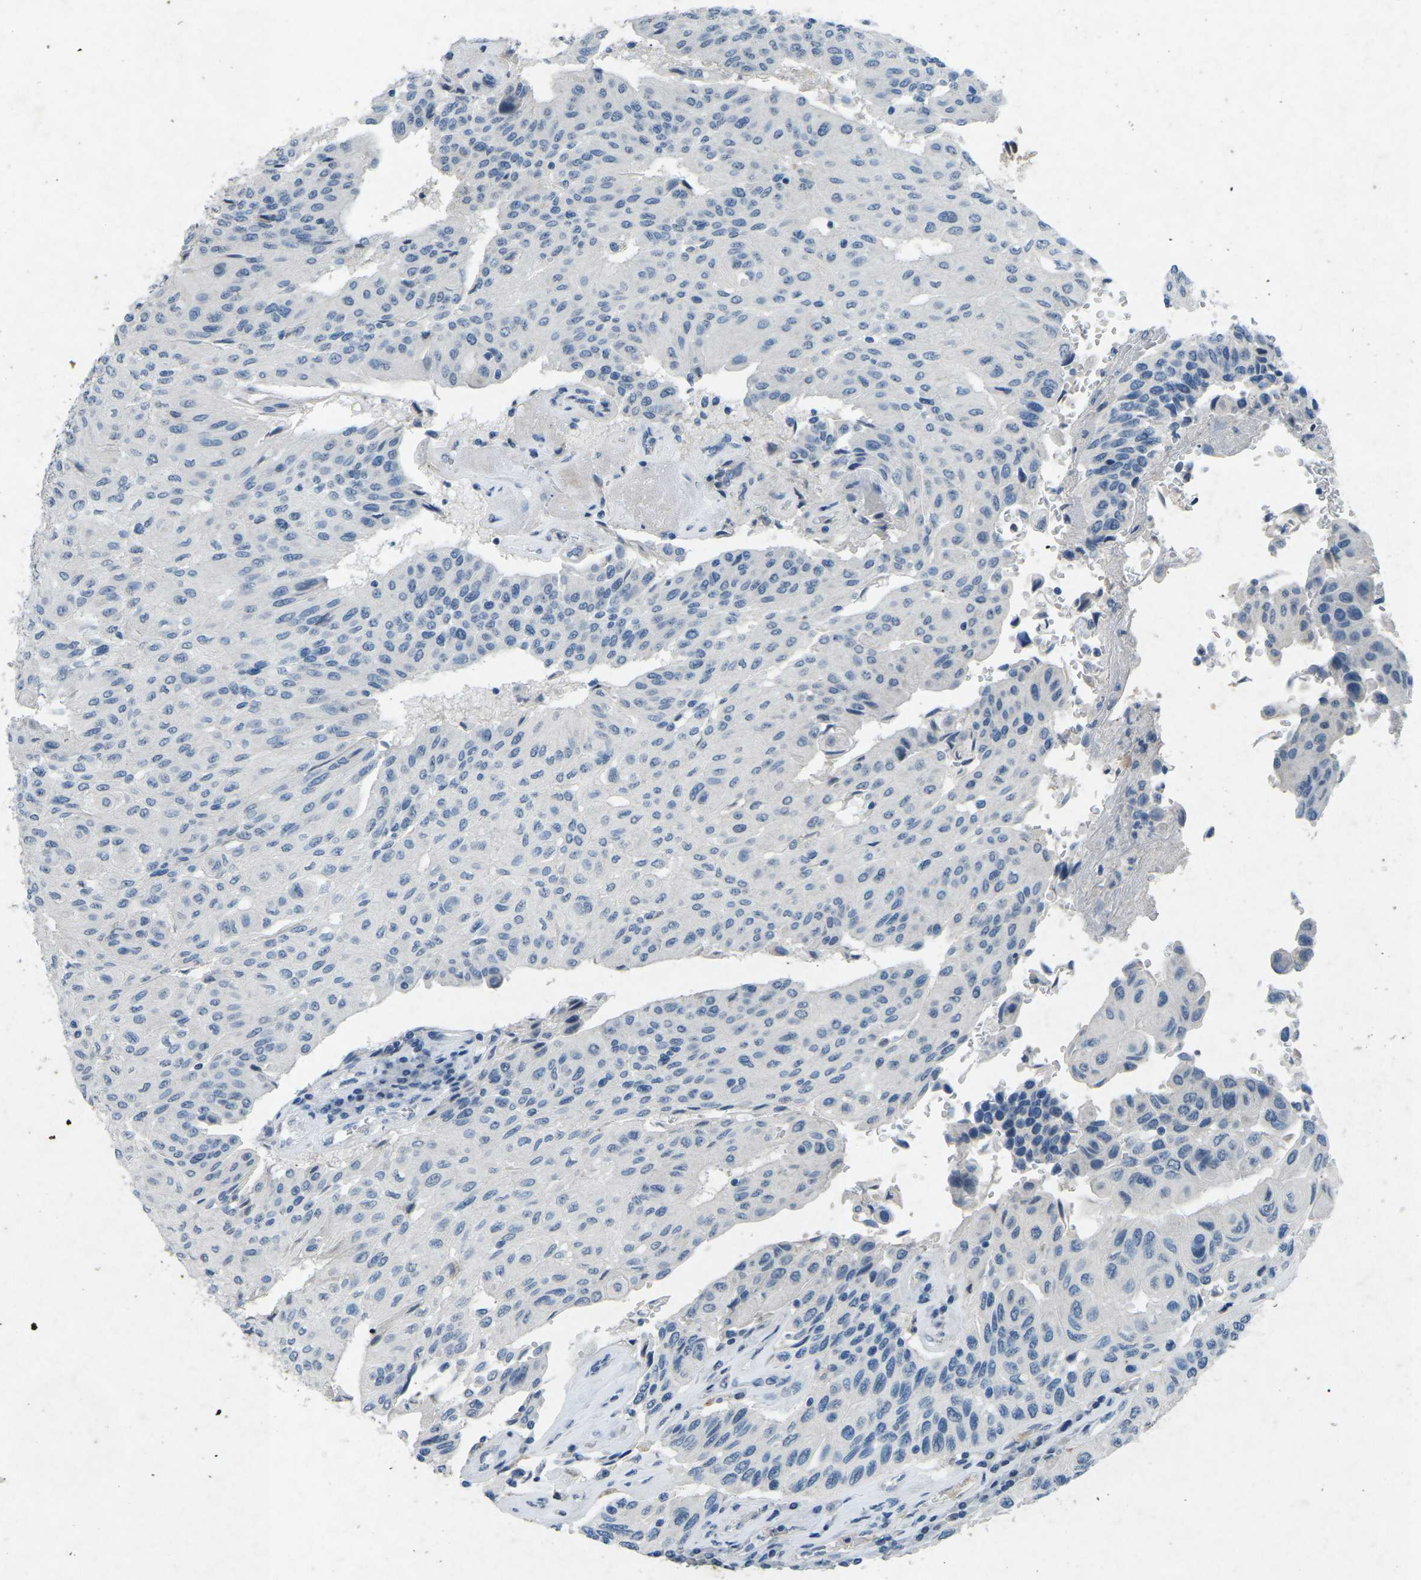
{"staining": {"intensity": "negative", "quantity": "none", "location": "none"}, "tissue": "urothelial cancer", "cell_type": "Tumor cells", "image_type": "cancer", "snomed": [{"axis": "morphology", "description": "Urothelial carcinoma, High grade"}, {"axis": "topography", "description": "Urinary bladder"}], "caption": "A high-resolution micrograph shows IHC staining of urothelial cancer, which demonstrates no significant expression in tumor cells.", "gene": "A1BG", "patient": {"sex": "male", "age": 66}}